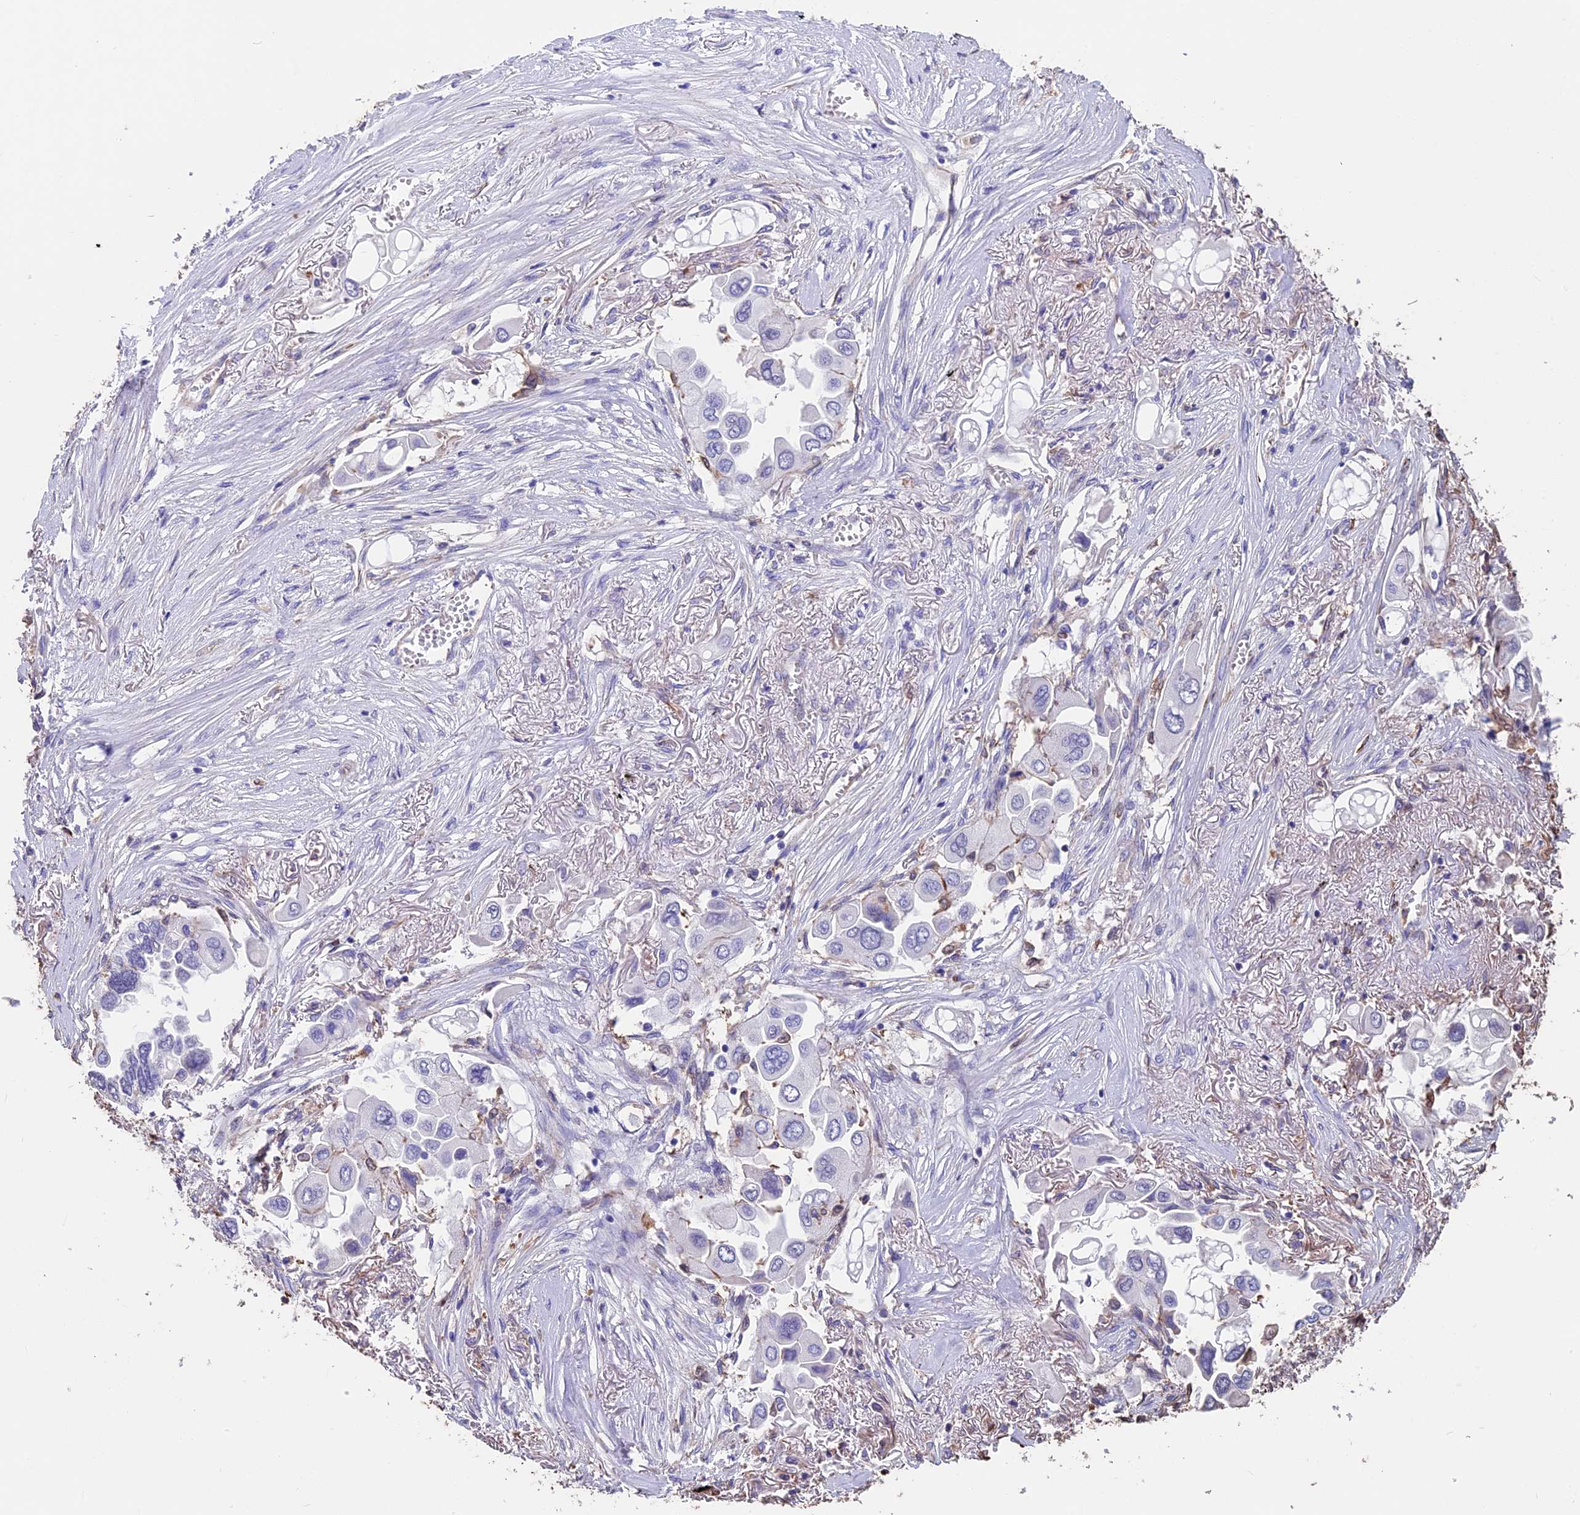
{"staining": {"intensity": "negative", "quantity": "none", "location": "none"}, "tissue": "lung cancer", "cell_type": "Tumor cells", "image_type": "cancer", "snomed": [{"axis": "morphology", "description": "Adenocarcinoma, NOS"}, {"axis": "topography", "description": "Lung"}], "caption": "Lung cancer (adenocarcinoma) was stained to show a protein in brown. There is no significant expression in tumor cells.", "gene": "SEH1L", "patient": {"sex": "female", "age": 76}}